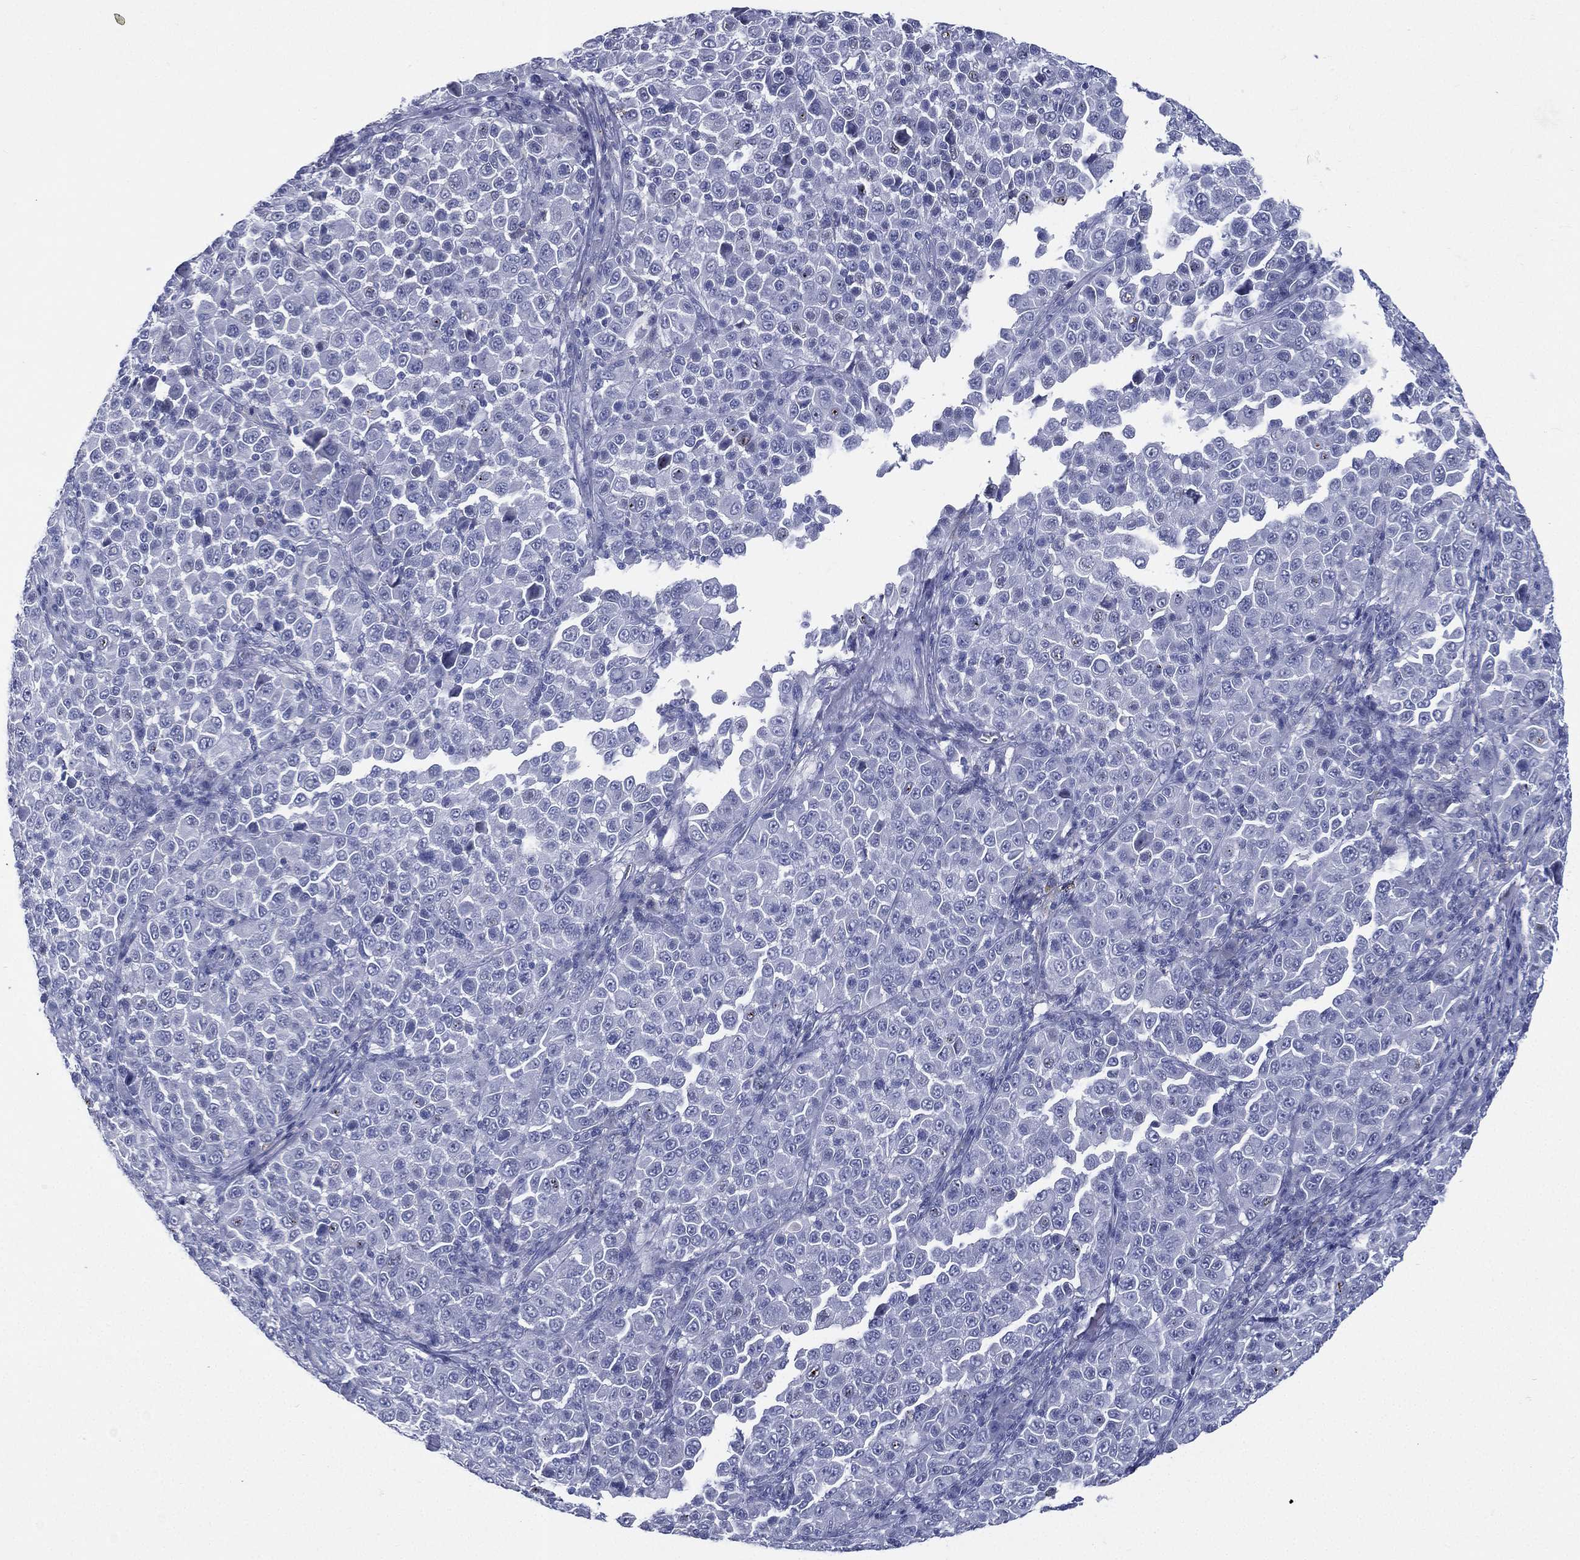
{"staining": {"intensity": "negative", "quantity": "none", "location": "none"}, "tissue": "melanoma", "cell_type": "Tumor cells", "image_type": "cancer", "snomed": [{"axis": "morphology", "description": "Malignant melanoma, NOS"}, {"axis": "topography", "description": "Skin"}], "caption": "Malignant melanoma was stained to show a protein in brown. There is no significant staining in tumor cells.", "gene": "RSPH4A", "patient": {"sex": "female", "age": 57}}